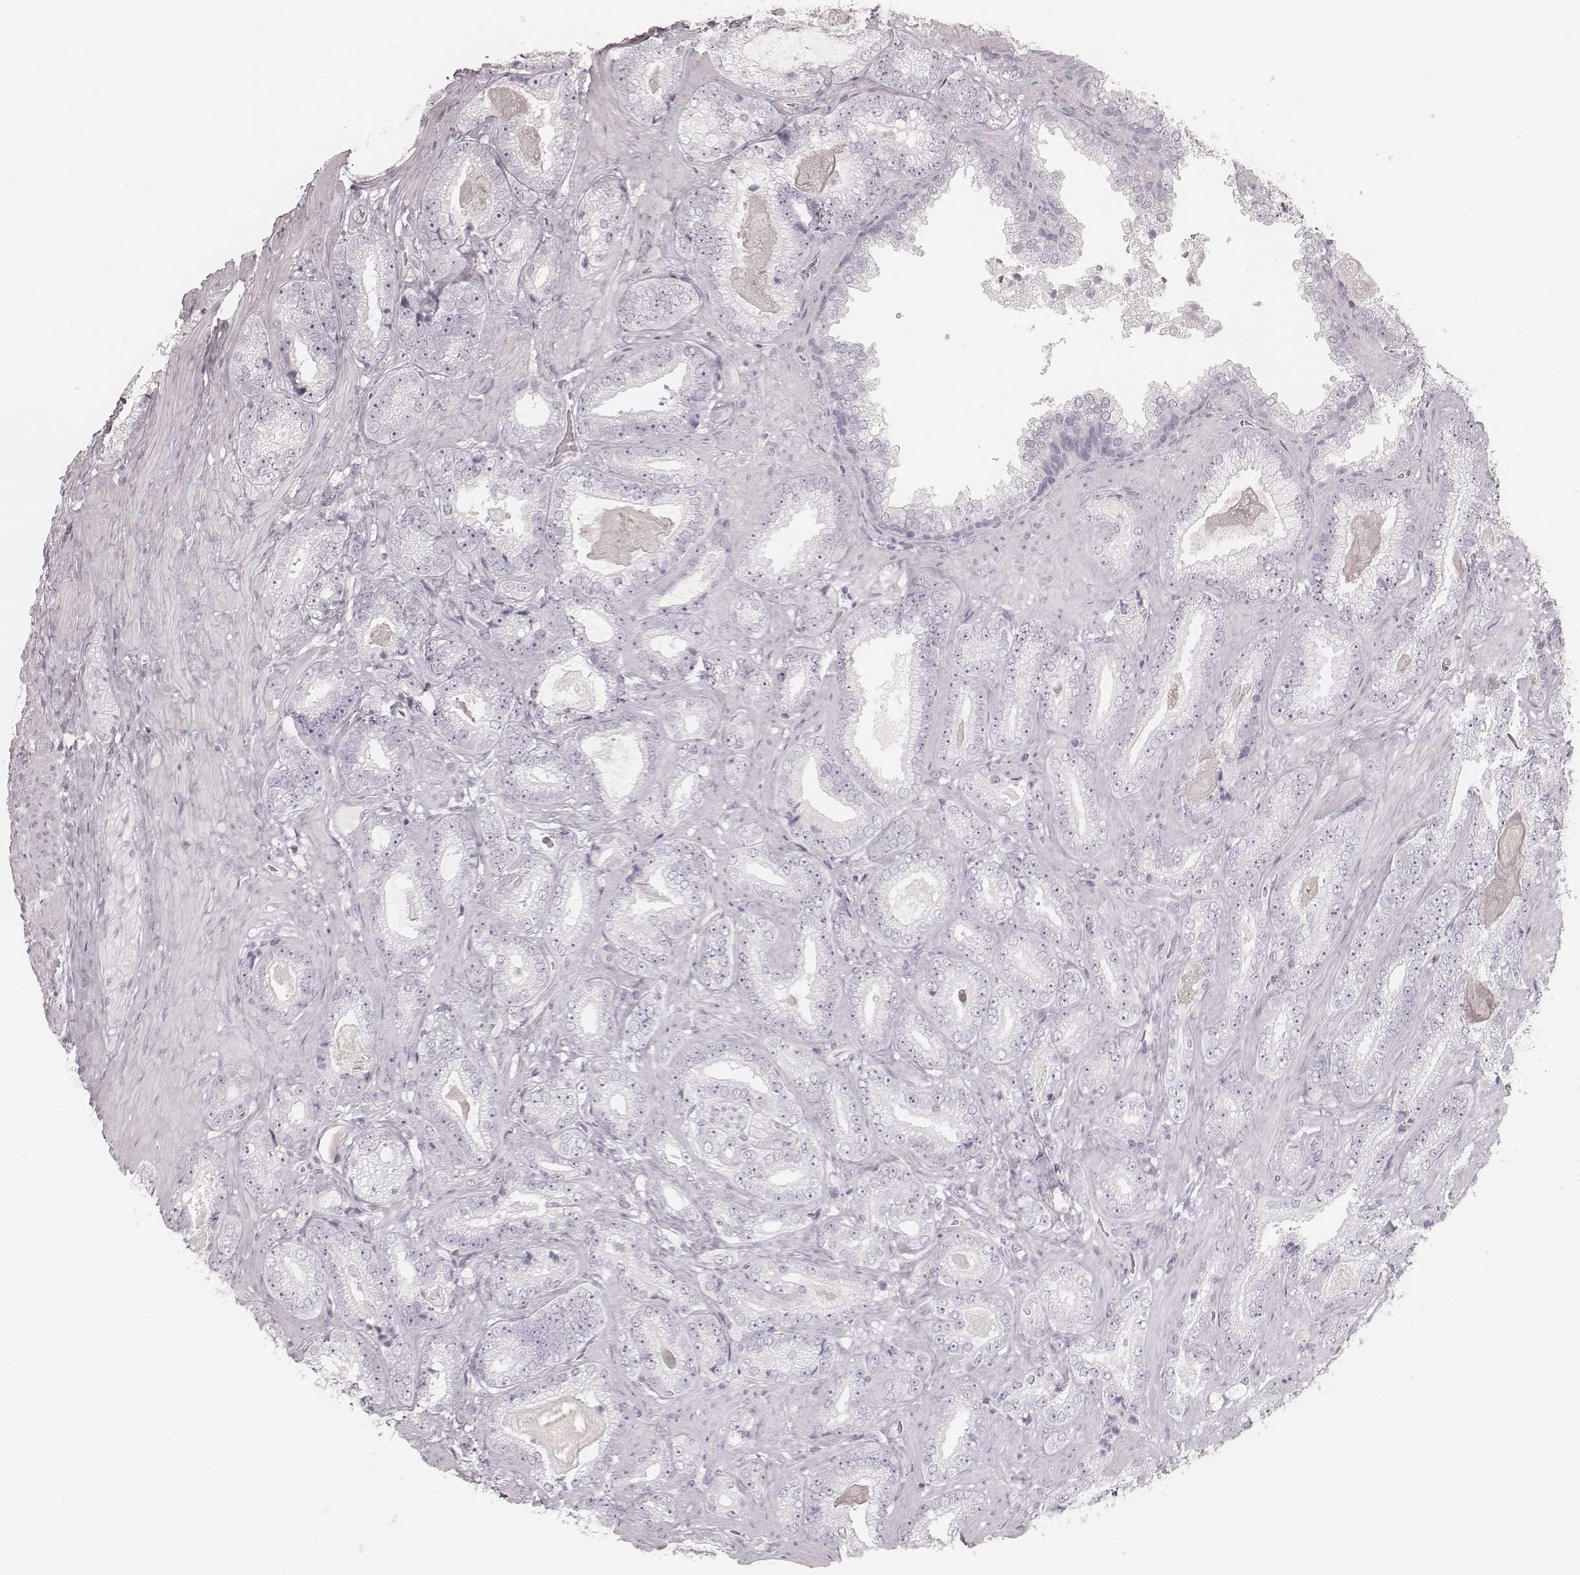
{"staining": {"intensity": "negative", "quantity": "none", "location": "none"}, "tissue": "prostate cancer", "cell_type": "Tumor cells", "image_type": "cancer", "snomed": [{"axis": "morphology", "description": "Adenocarcinoma, Low grade"}, {"axis": "topography", "description": "Prostate"}], "caption": "Immunohistochemistry photomicrograph of neoplastic tissue: prostate cancer stained with DAB (3,3'-diaminobenzidine) shows no significant protein staining in tumor cells. The staining is performed using DAB (3,3'-diaminobenzidine) brown chromogen with nuclei counter-stained in using hematoxylin.", "gene": "KRT72", "patient": {"sex": "male", "age": 61}}